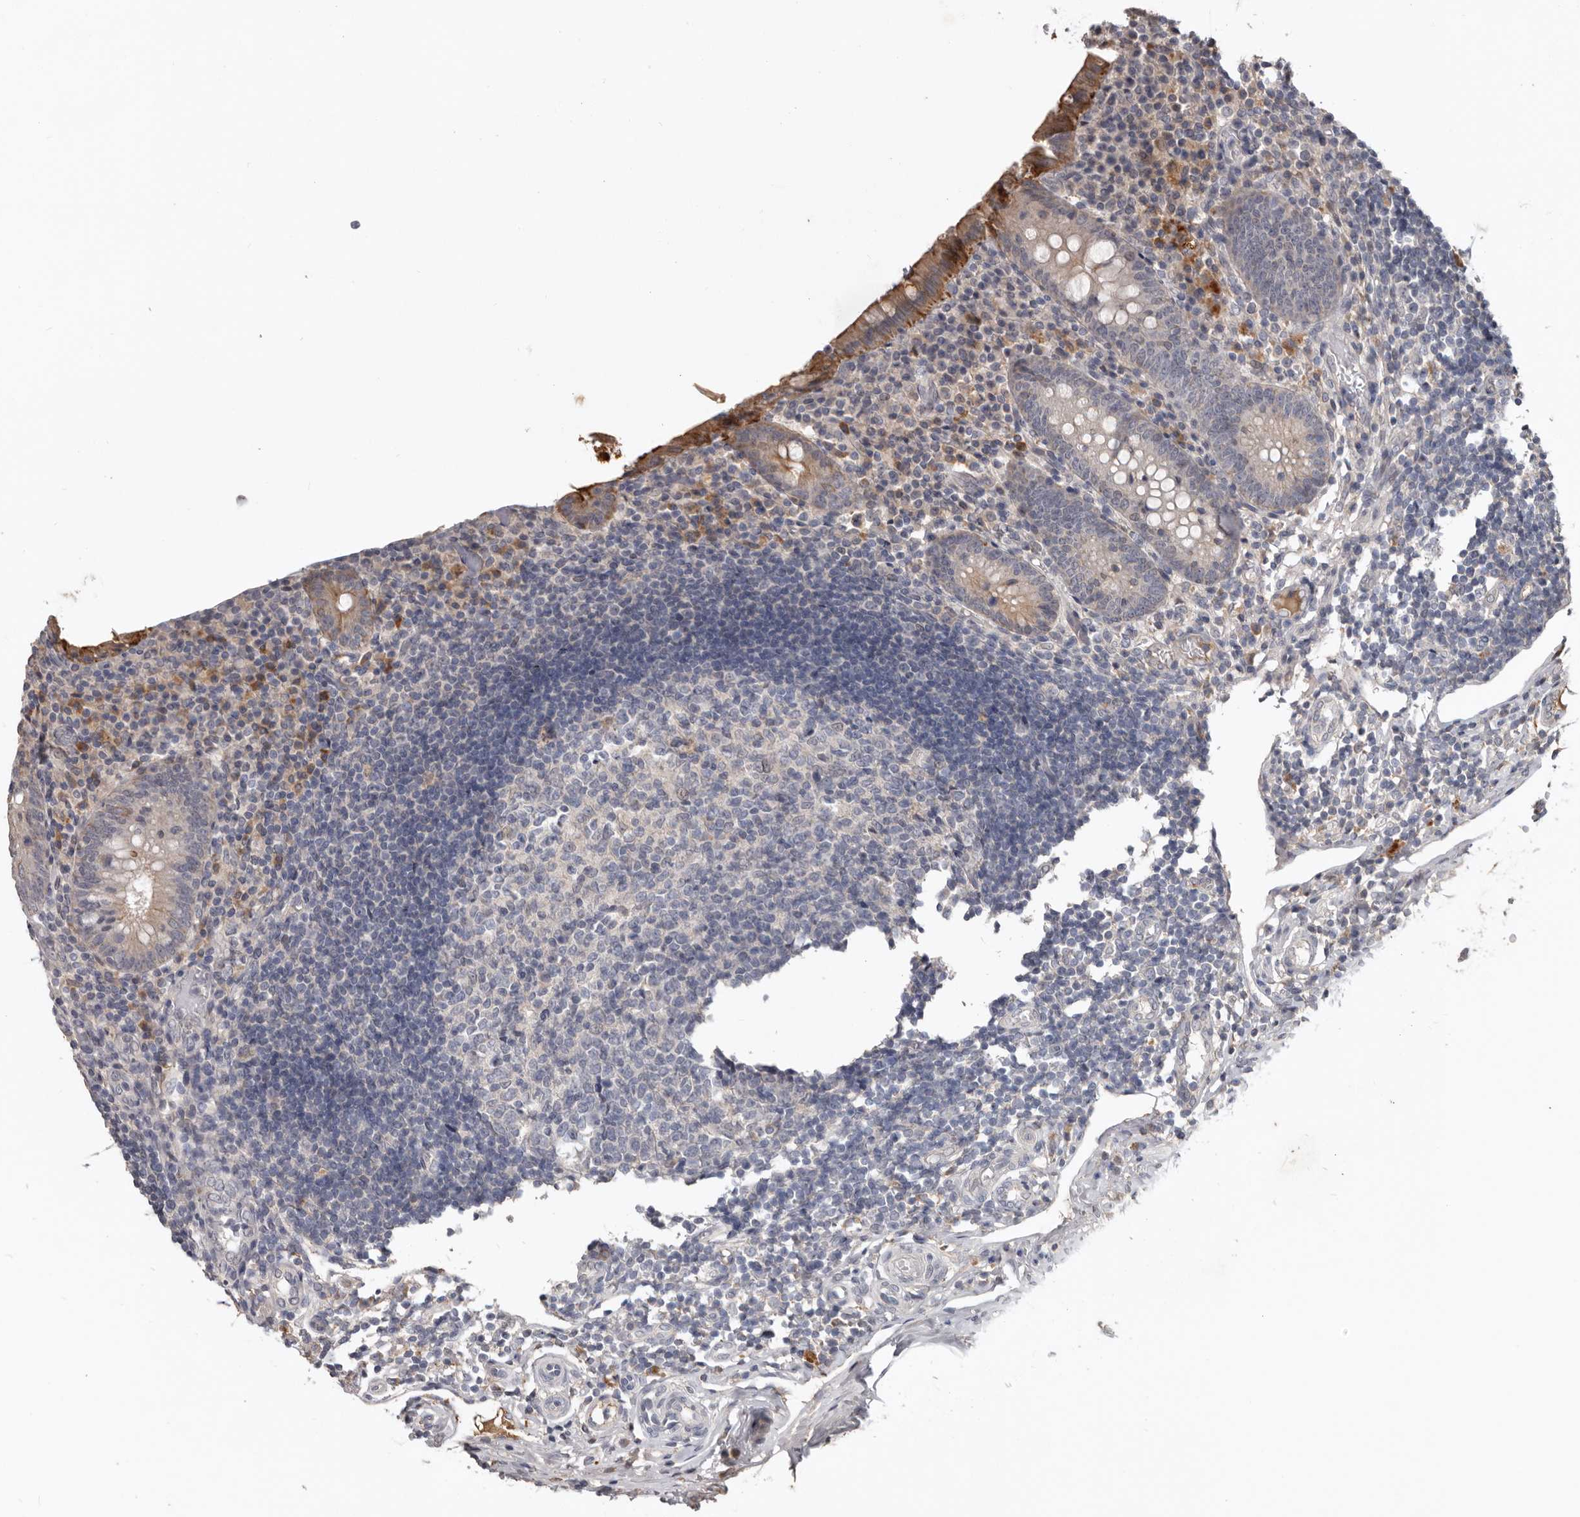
{"staining": {"intensity": "moderate", "quantity": "<25%", "location": "cytoplasmic/membranous"}, "tissue": "appendix", "cell_type": "Glandular cells", "image_type": "normal", "snomed": [{"axis": "morphology", "description": "Normal tissue, NOS"}, {"axis": "topography", "description": "Appendix"}], "caption": "DAB immunohistochemical staining of normal appendix reveals moderate cytoplasmic/membranous protein positivity in about <25% of glandular cells.", "gene": "NMUR1", "patient": {"sex": "female", "age": 17}}